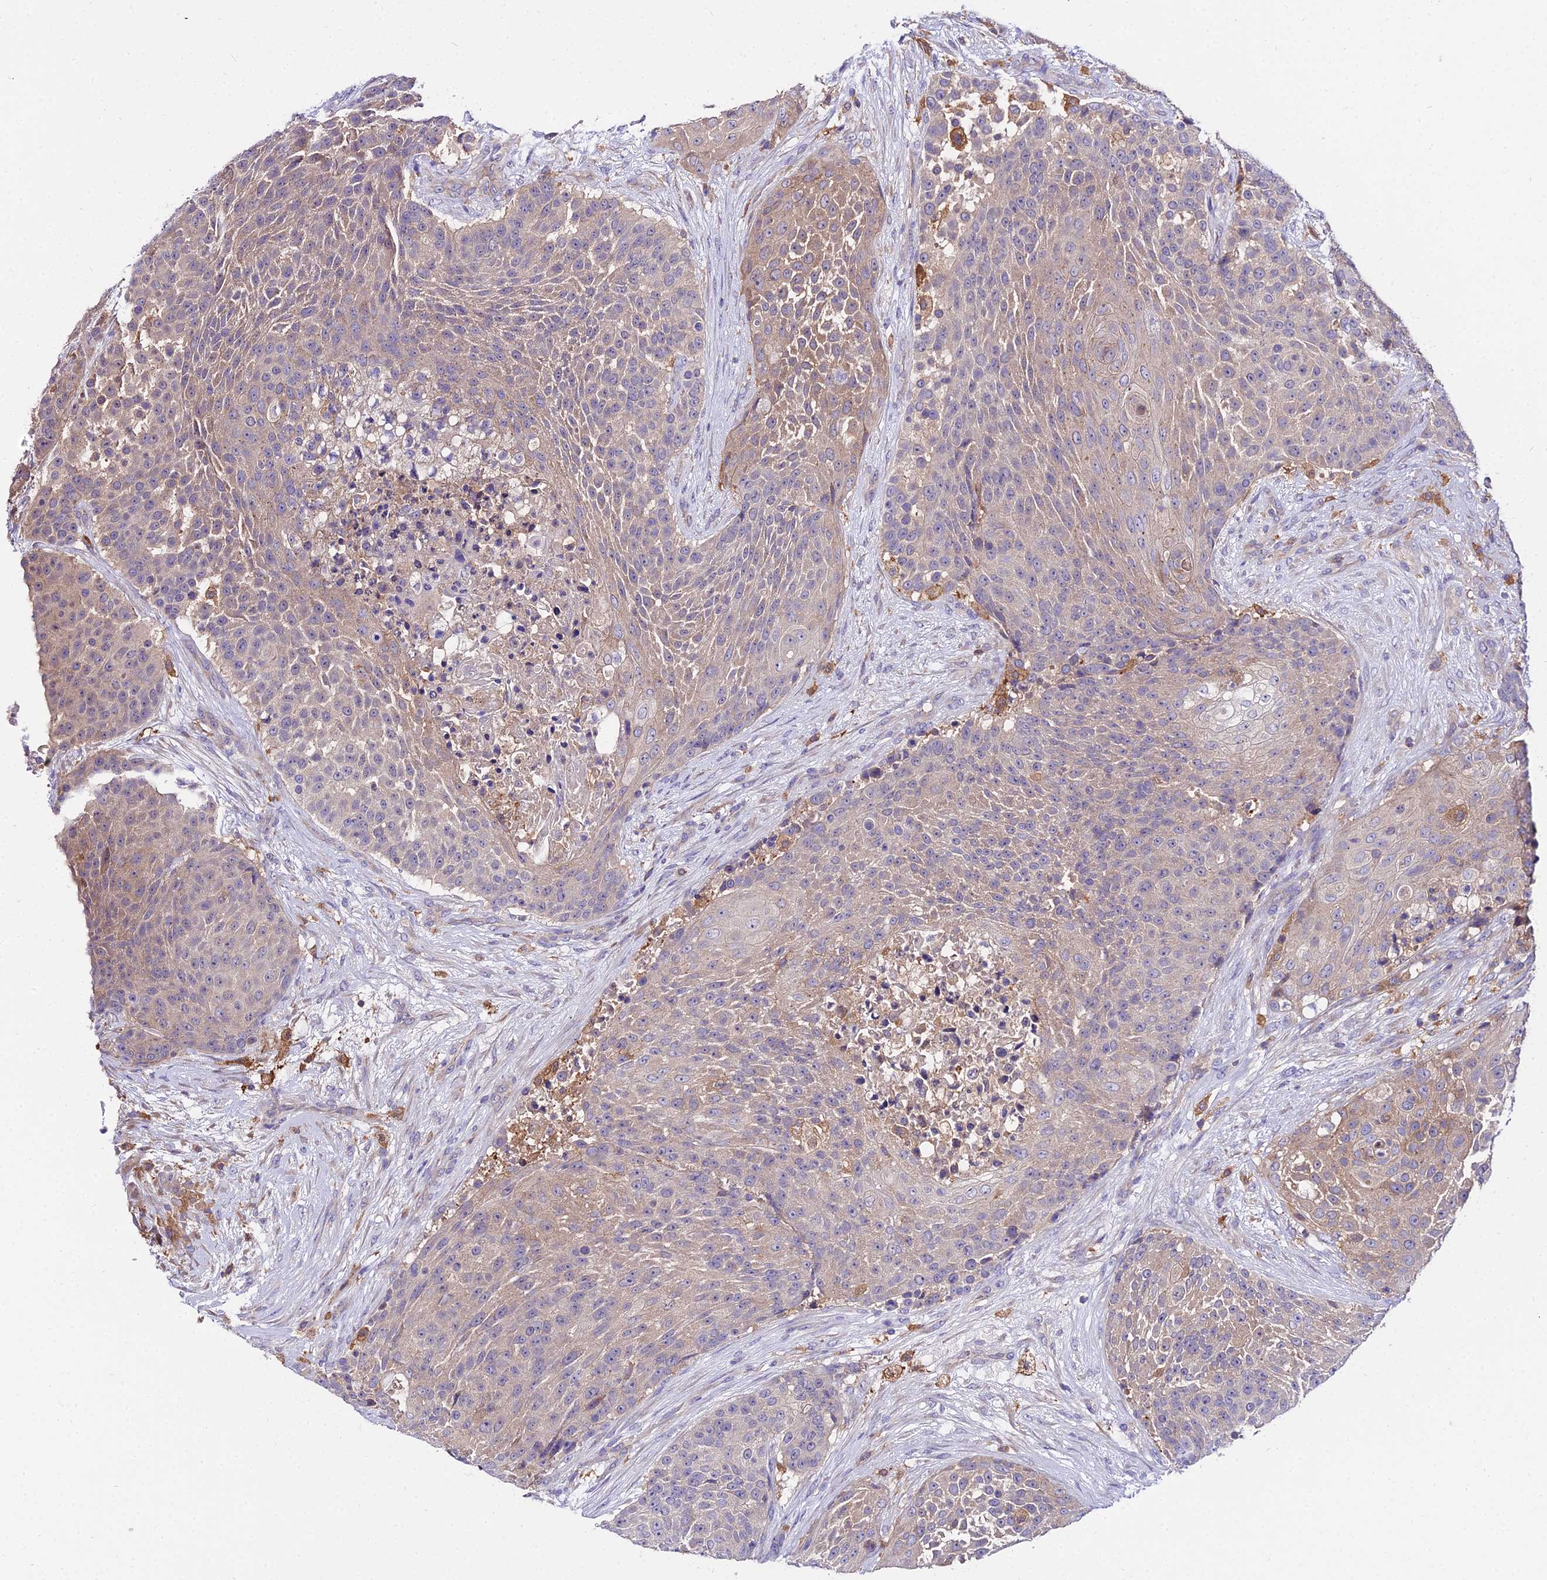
{"staining": {"intensity": "weak", "quantity": "25%-75%", "location": "cytoplasmic/membranous"}, "tissue": "urothelial cancer", "cell_type": "Tumor cells", "image_type": "cancer", "snomed": [{"axis": "morphology", "description": "Urothelial carcinoma, High grade"}, {"axis": "topography", "description": "Urinary bladder"}], "caption": "Immunohistochemistry histopathology image of high-grade urothelial carcinoma stained for a protein (brown), which displays low levels of weak cytoplasmic/membranous positivity in about 25%-75% of tumor cells.", "gene": "C2orf69", "patient": {"sex": "female", "age": 63}}